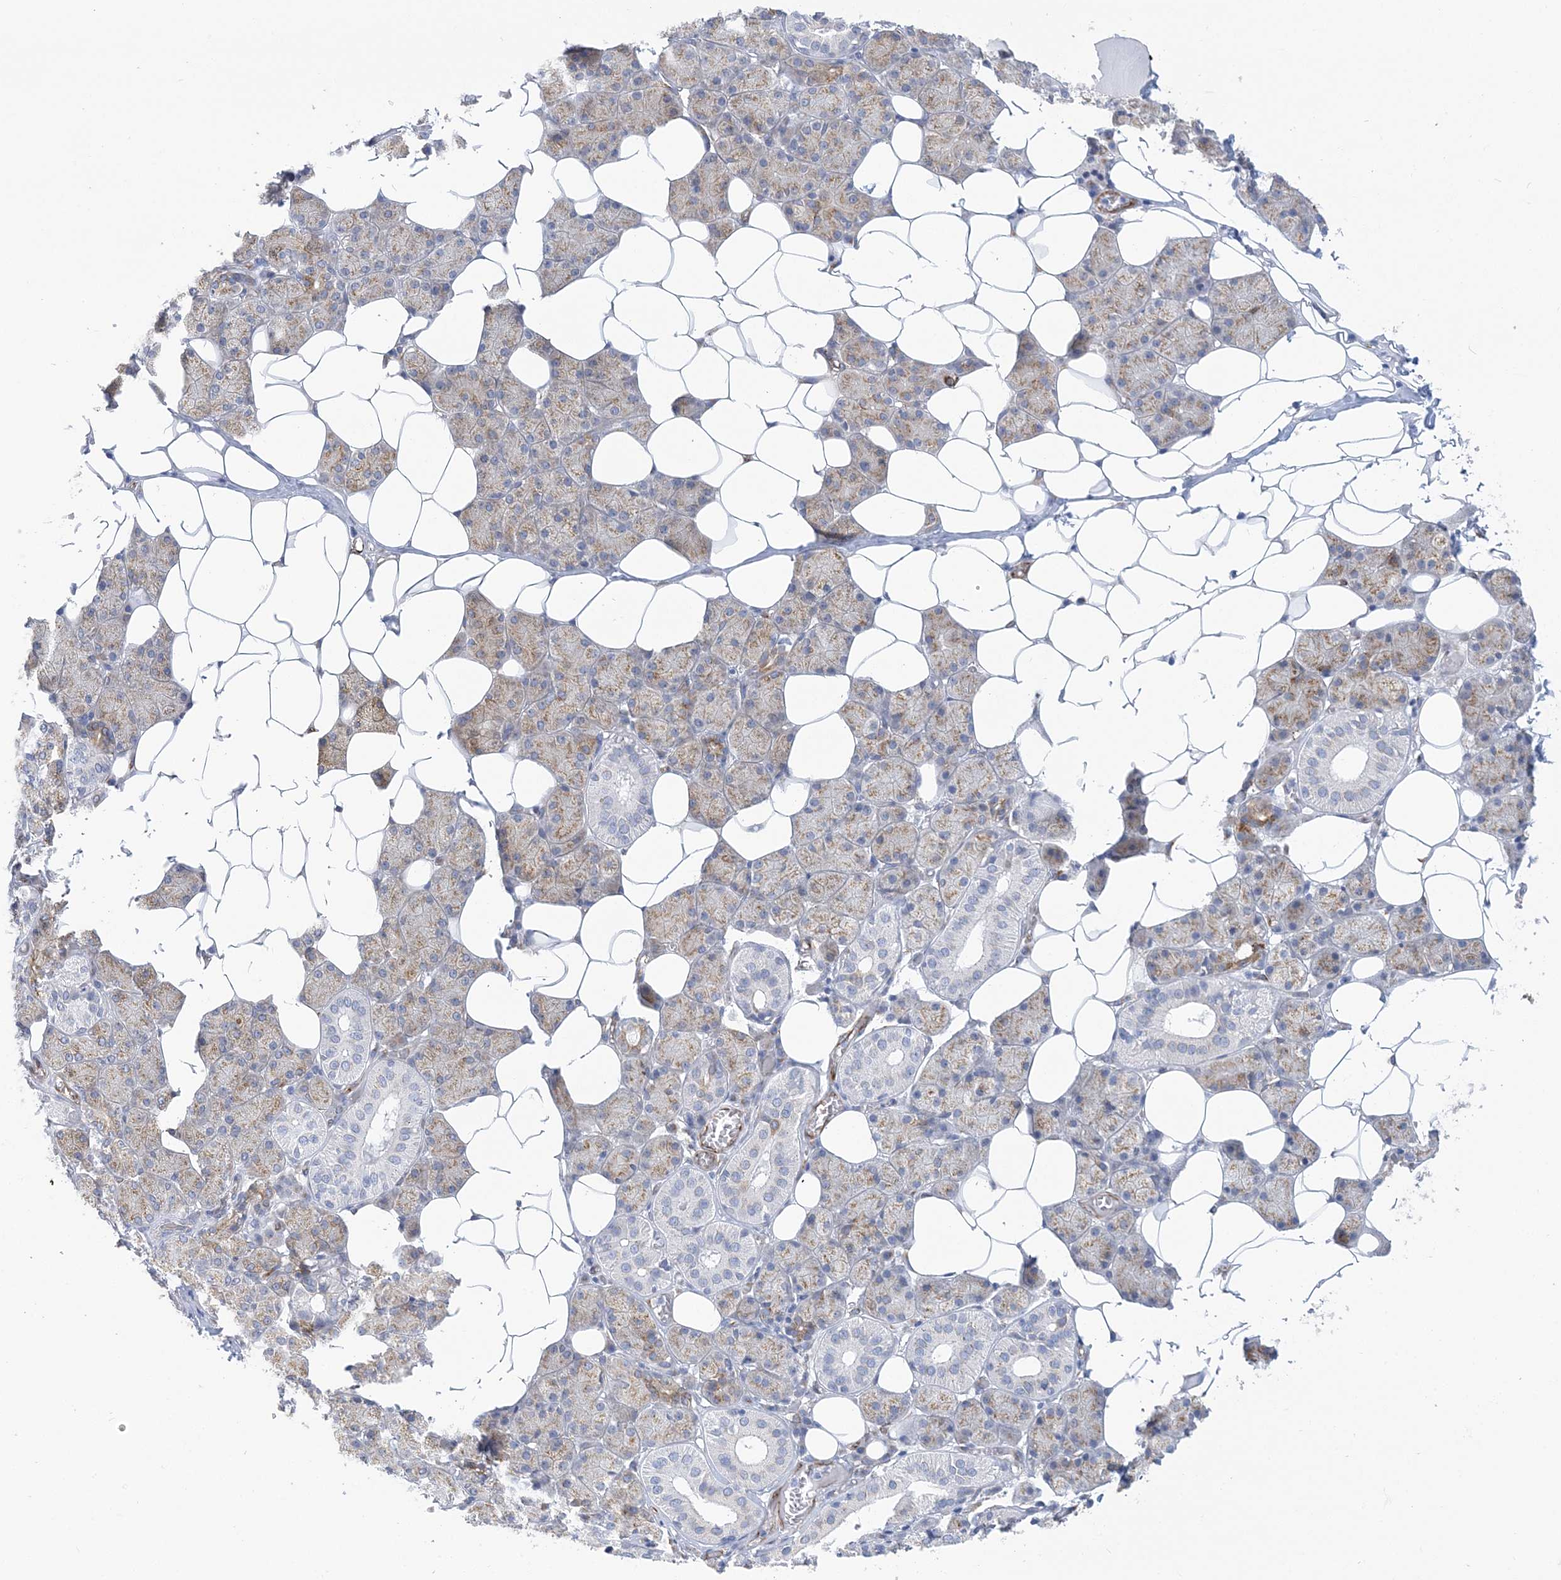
{"staining": {"intensity": "moderate", "quantity": "25%-75%", "location": "cytoplasmic/membranous"}, "tissue": "salivary gland", "cell_type": "Glandular cells", "image_type": "normal", "snomed": [{"axis": "morphology", "description": "Normal tissue, NOS"}, {"axis": "topography", "description": "Salivary gland"}], "caption": "Immunohistochemistry of normal human salivary gland shows medium levels of moderate cytoplasmic/membranous positivity in about 25%-75% of glandular cells.", "gene": "PLEKHG4B", "patient": {"sex": "female", "age": 33}}